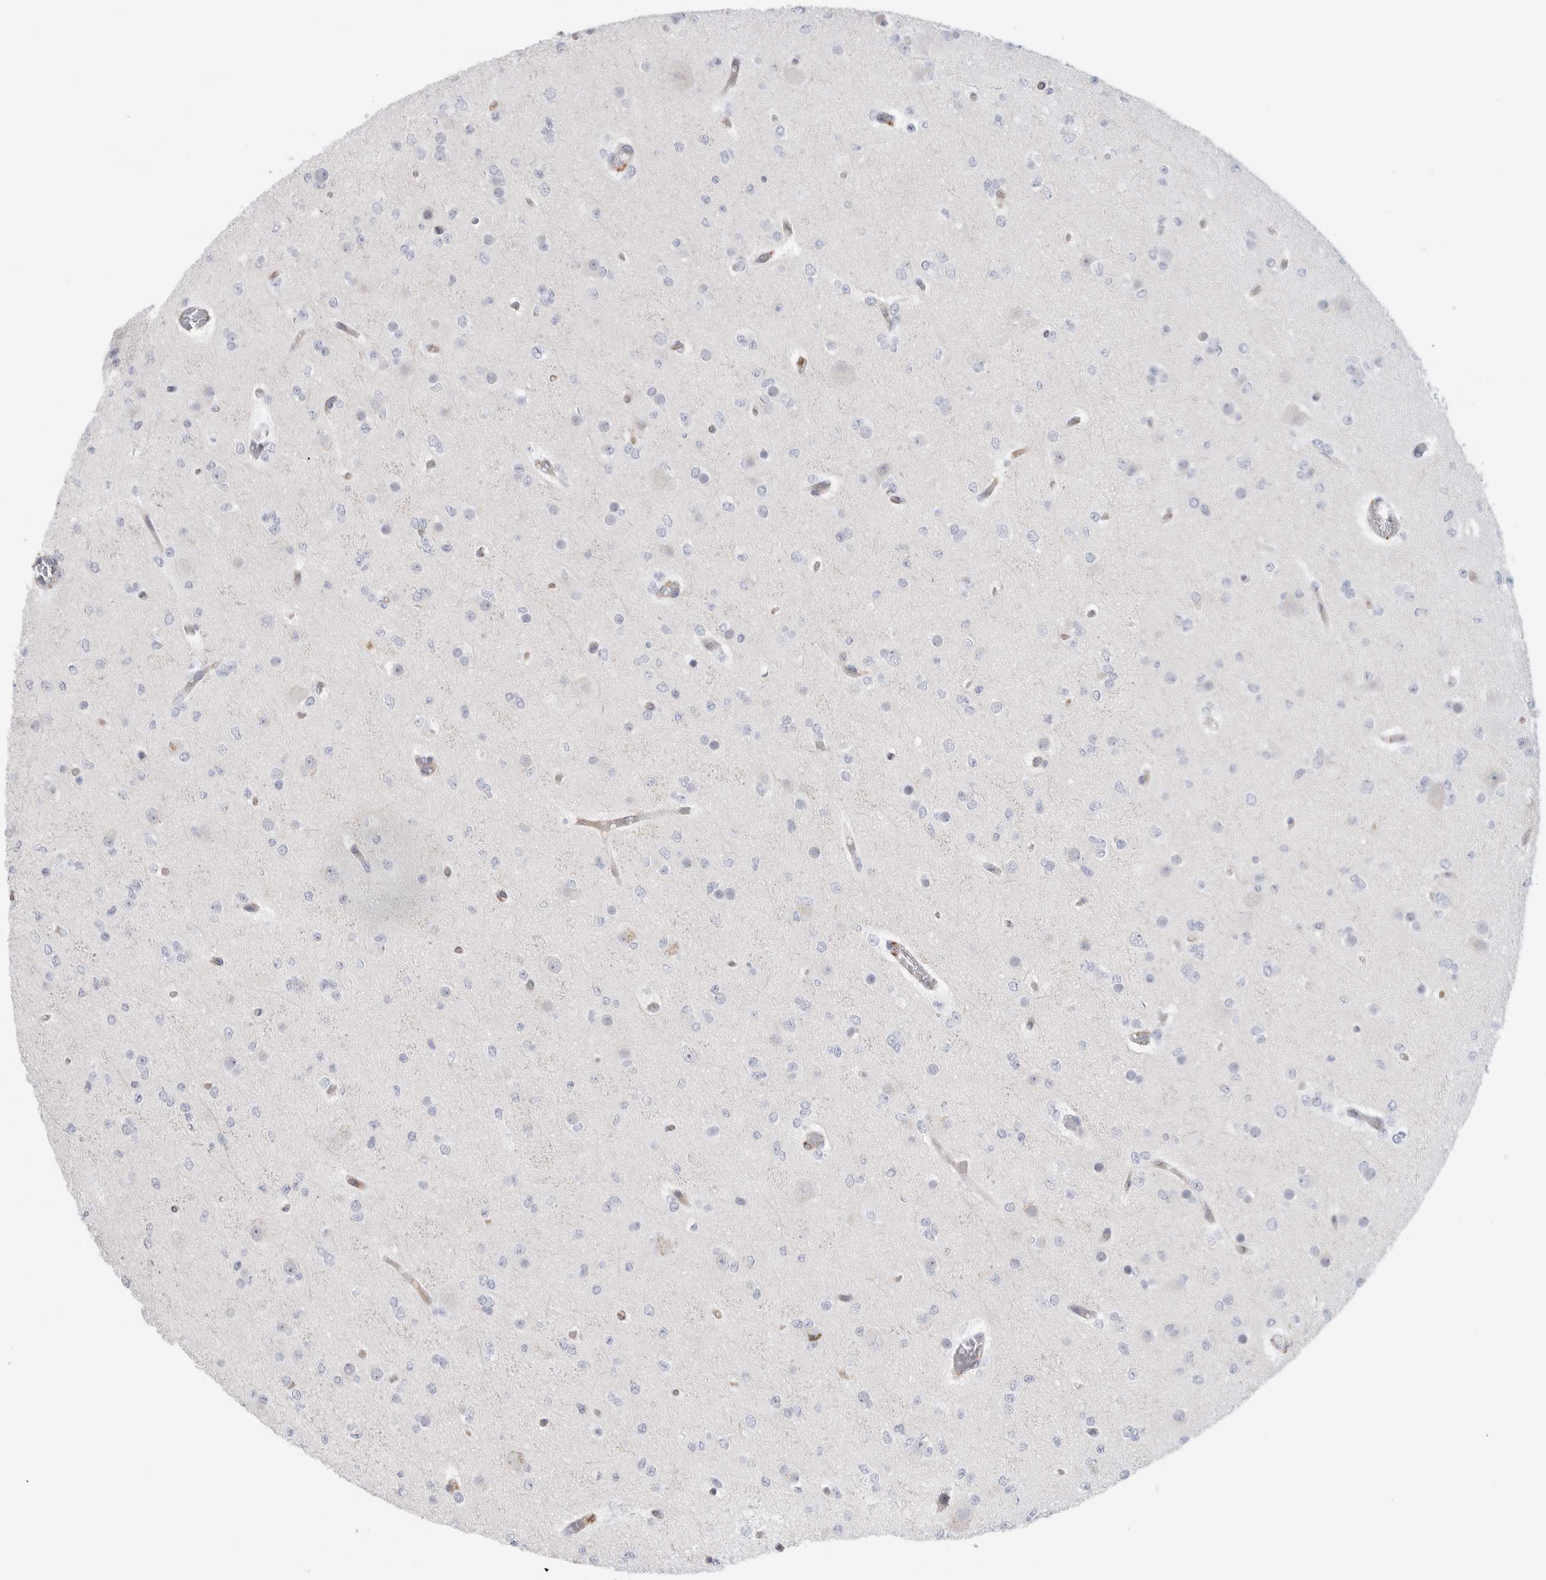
{"staining": {"intensity": "negative", "quantity": "none", "location": "none"}, "tissue": "glioma", "cell_type": "Tumor cells", "image_type": "cancer", "snomed": [{"axis": "morphology", "description": "Glioma, malignant, Low grade"}, {"axis": "topography", "description": "Brain"}], "caption": "Malignant low-grade glioma was stained to show a protein in brown. There is no significant staining in tumor cells.", "gene": "ANKMY1", "patient": {"sex": "female", "age": 22}}